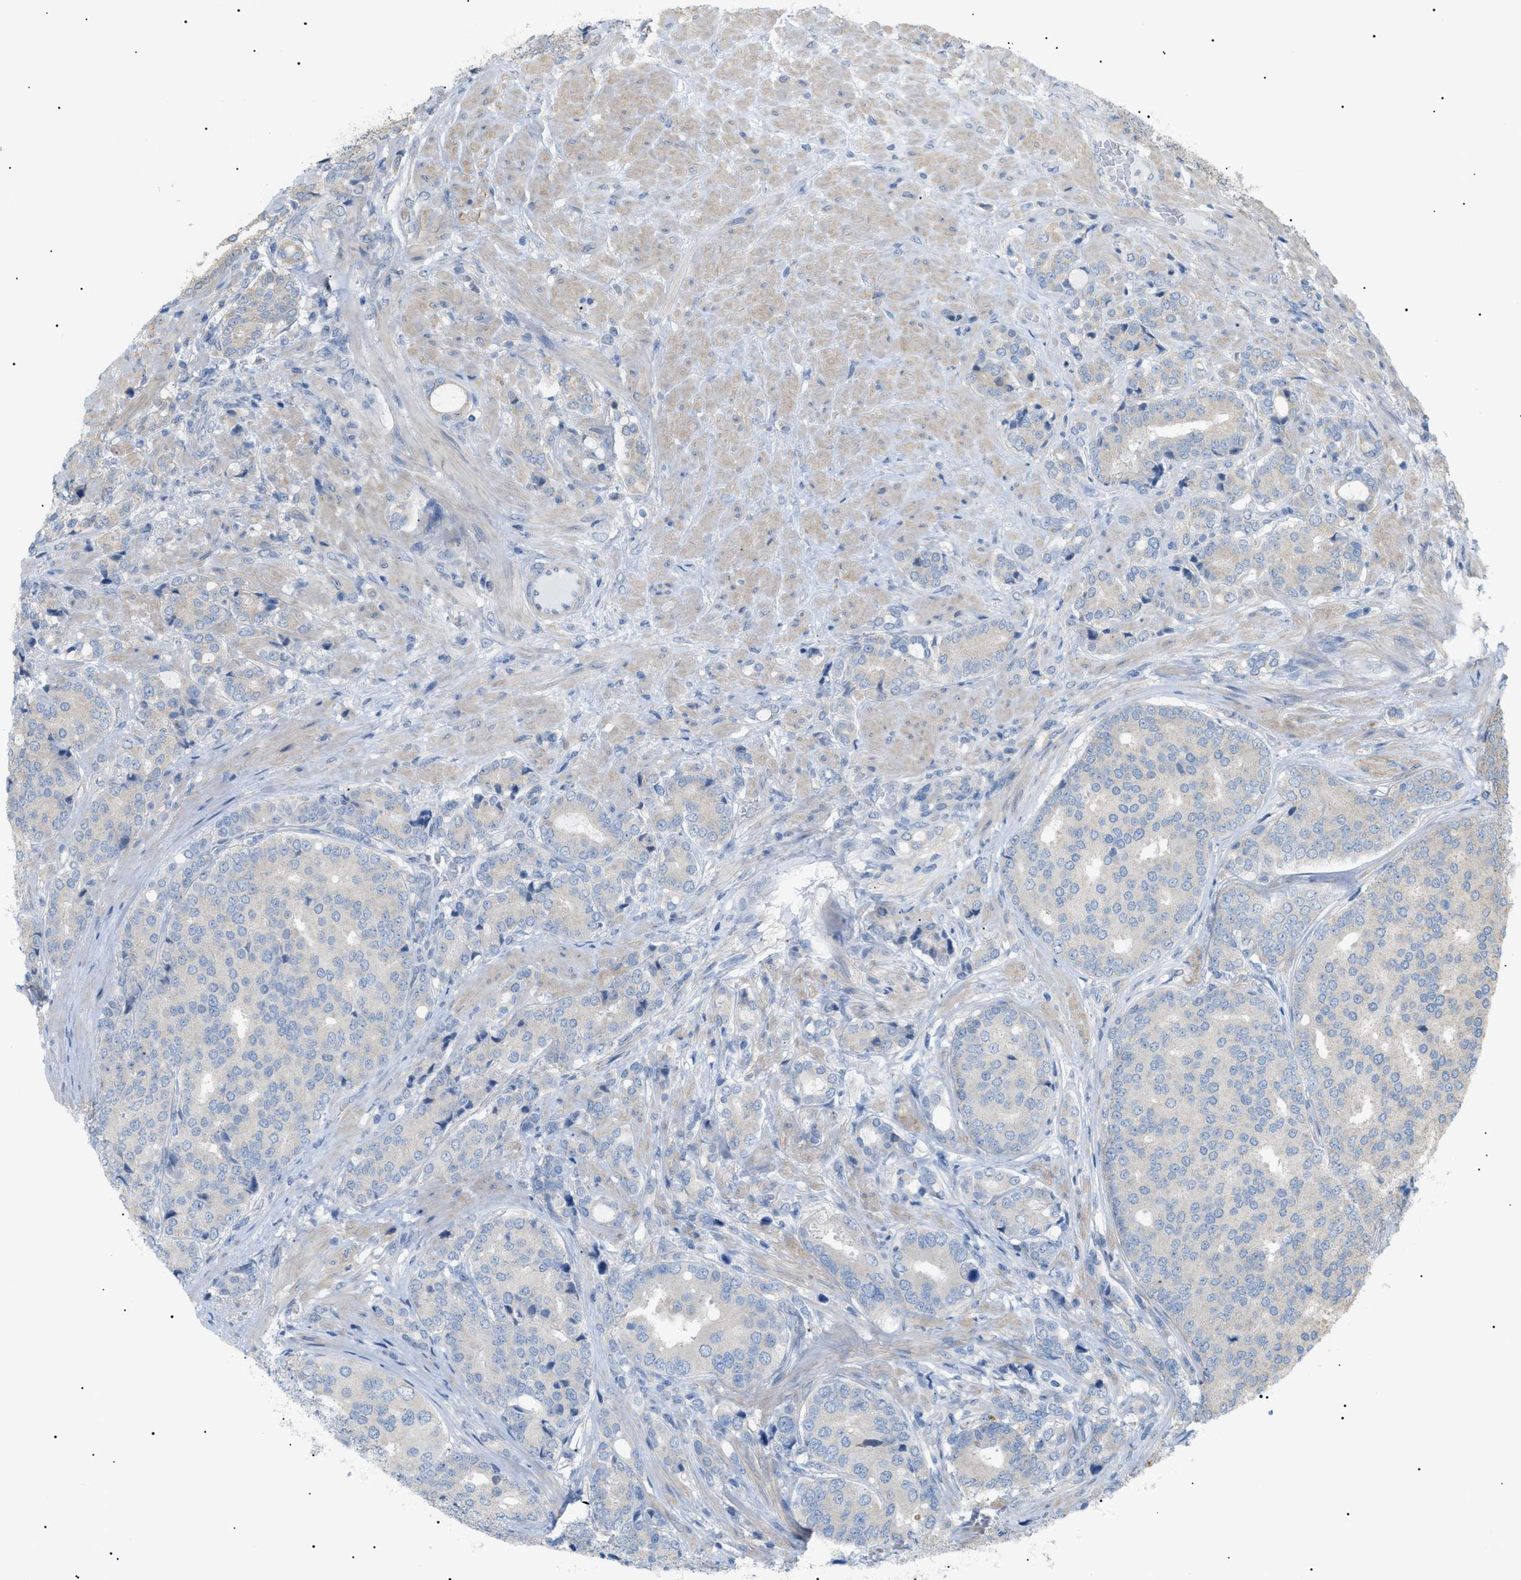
{"staining": {"intensity": "negative", "quantity": "none", "location": "none"}, "tissue": "prostate cancer", "cell_type": "Tumor cells", "image_type": "cancer", "snomed": [{"axis": "morphology", "description": "Adenocarcinoma, High grade"}, {"axis": "topography", "description": "Prostate"}], "caption": "Immunohistochemistry of human prostate cancer (adenocarcinoma (high-grade)) exhibits no staining in tumor cells.", "gene": "IRS2", "patient": {"sex": "male", "age": 50}}